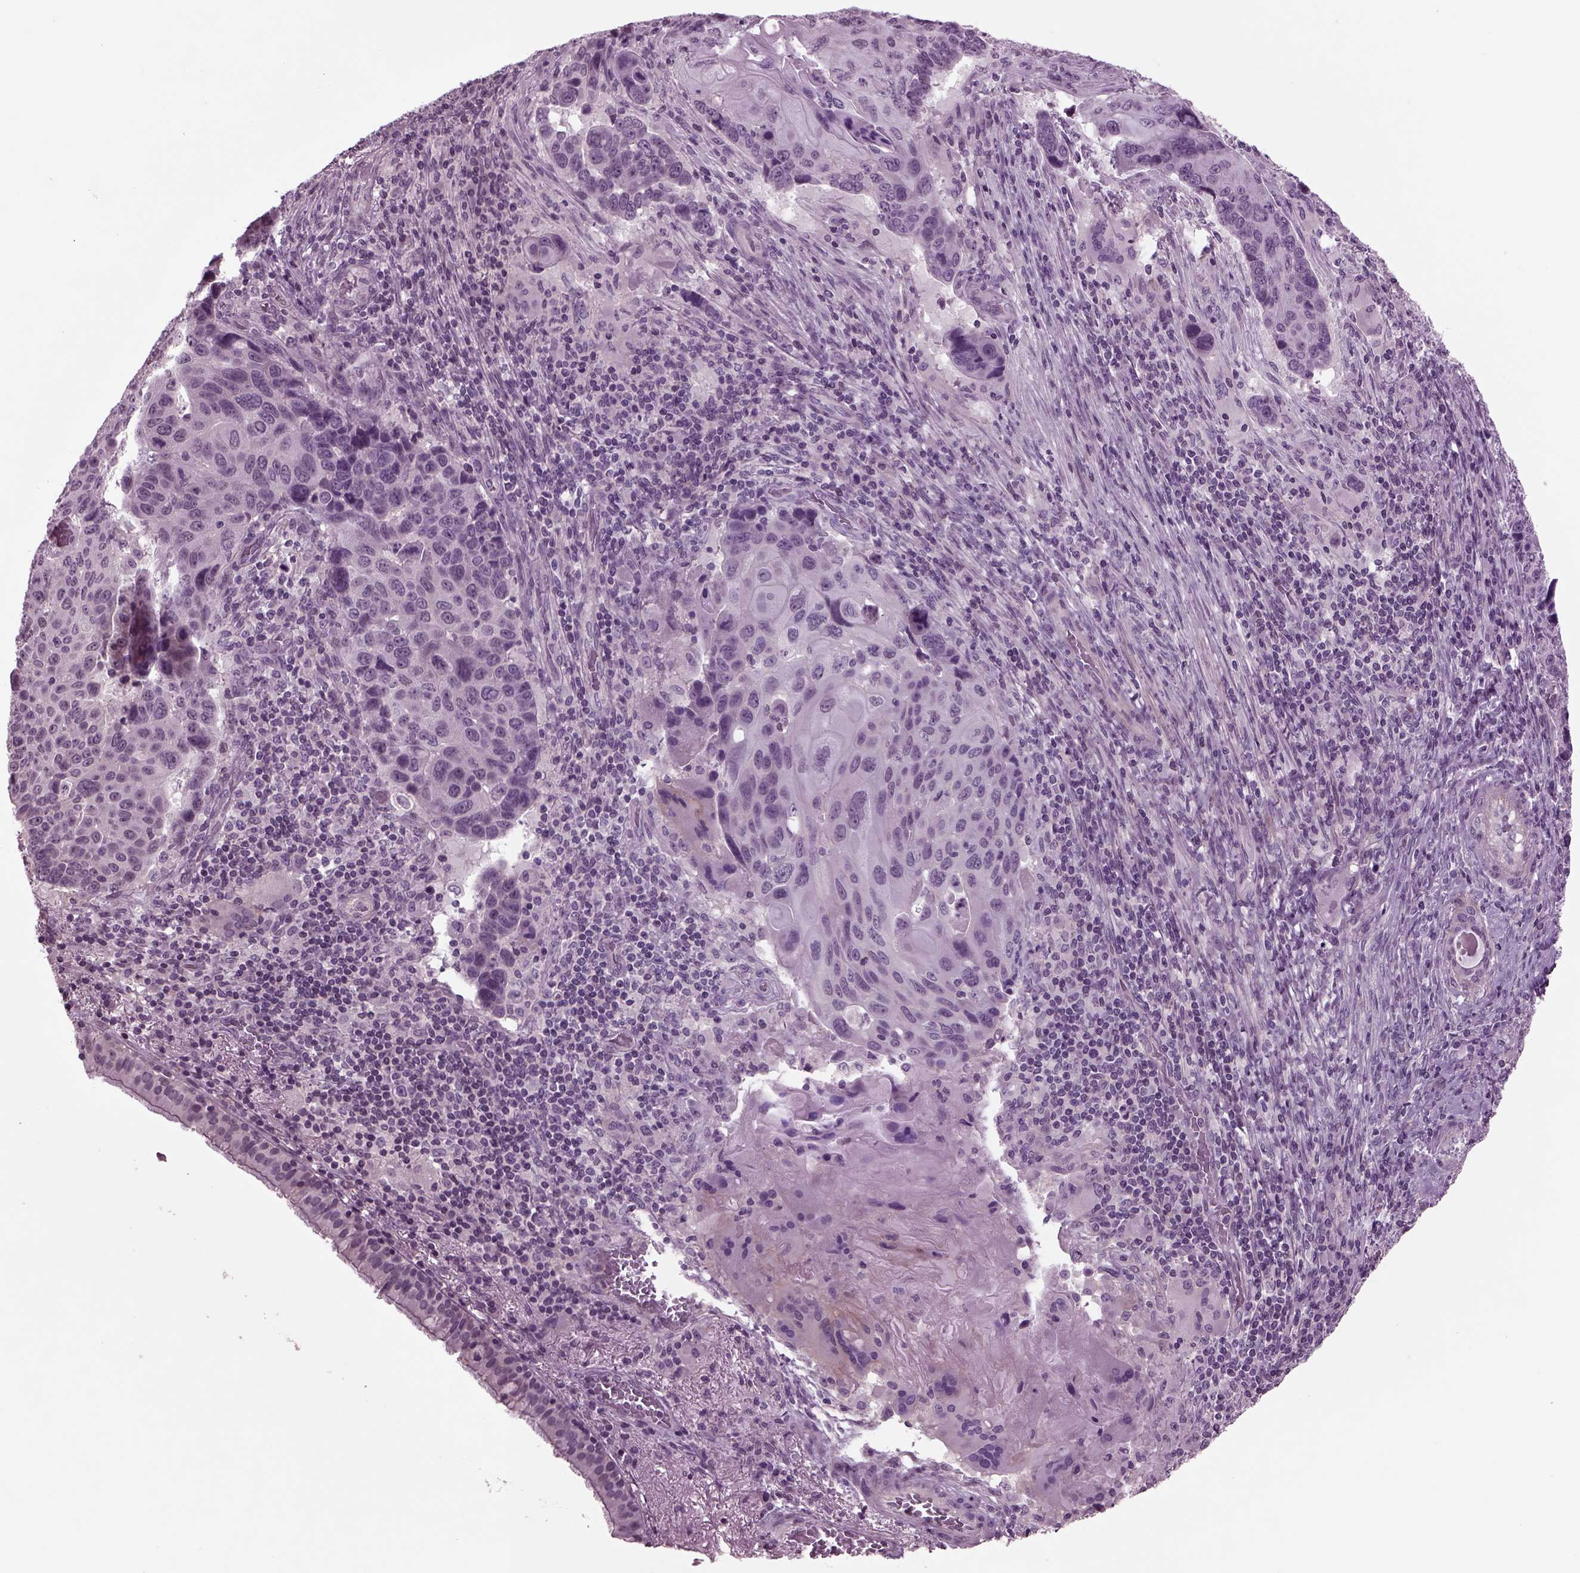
{"staining": {"intensity": "negative", "quantity": "none", "location": "none"}, "tissue": "lung cancer", "cell_type": "Tumor cells", "image_type": "cancer", "snomed": [{"axis": "morphology", "description": "Squamous cell carcinoma, NOS"}, {"axis": "topography", "description": "Lung"}], "caption": "This is an immunohistochemistry (IHC) photomicrograph of human squamous cell carcinoma (lung). There is no expression in tumor cells.", "gene": "ODF3", "patient": {"sex": "male", "age": 68}}